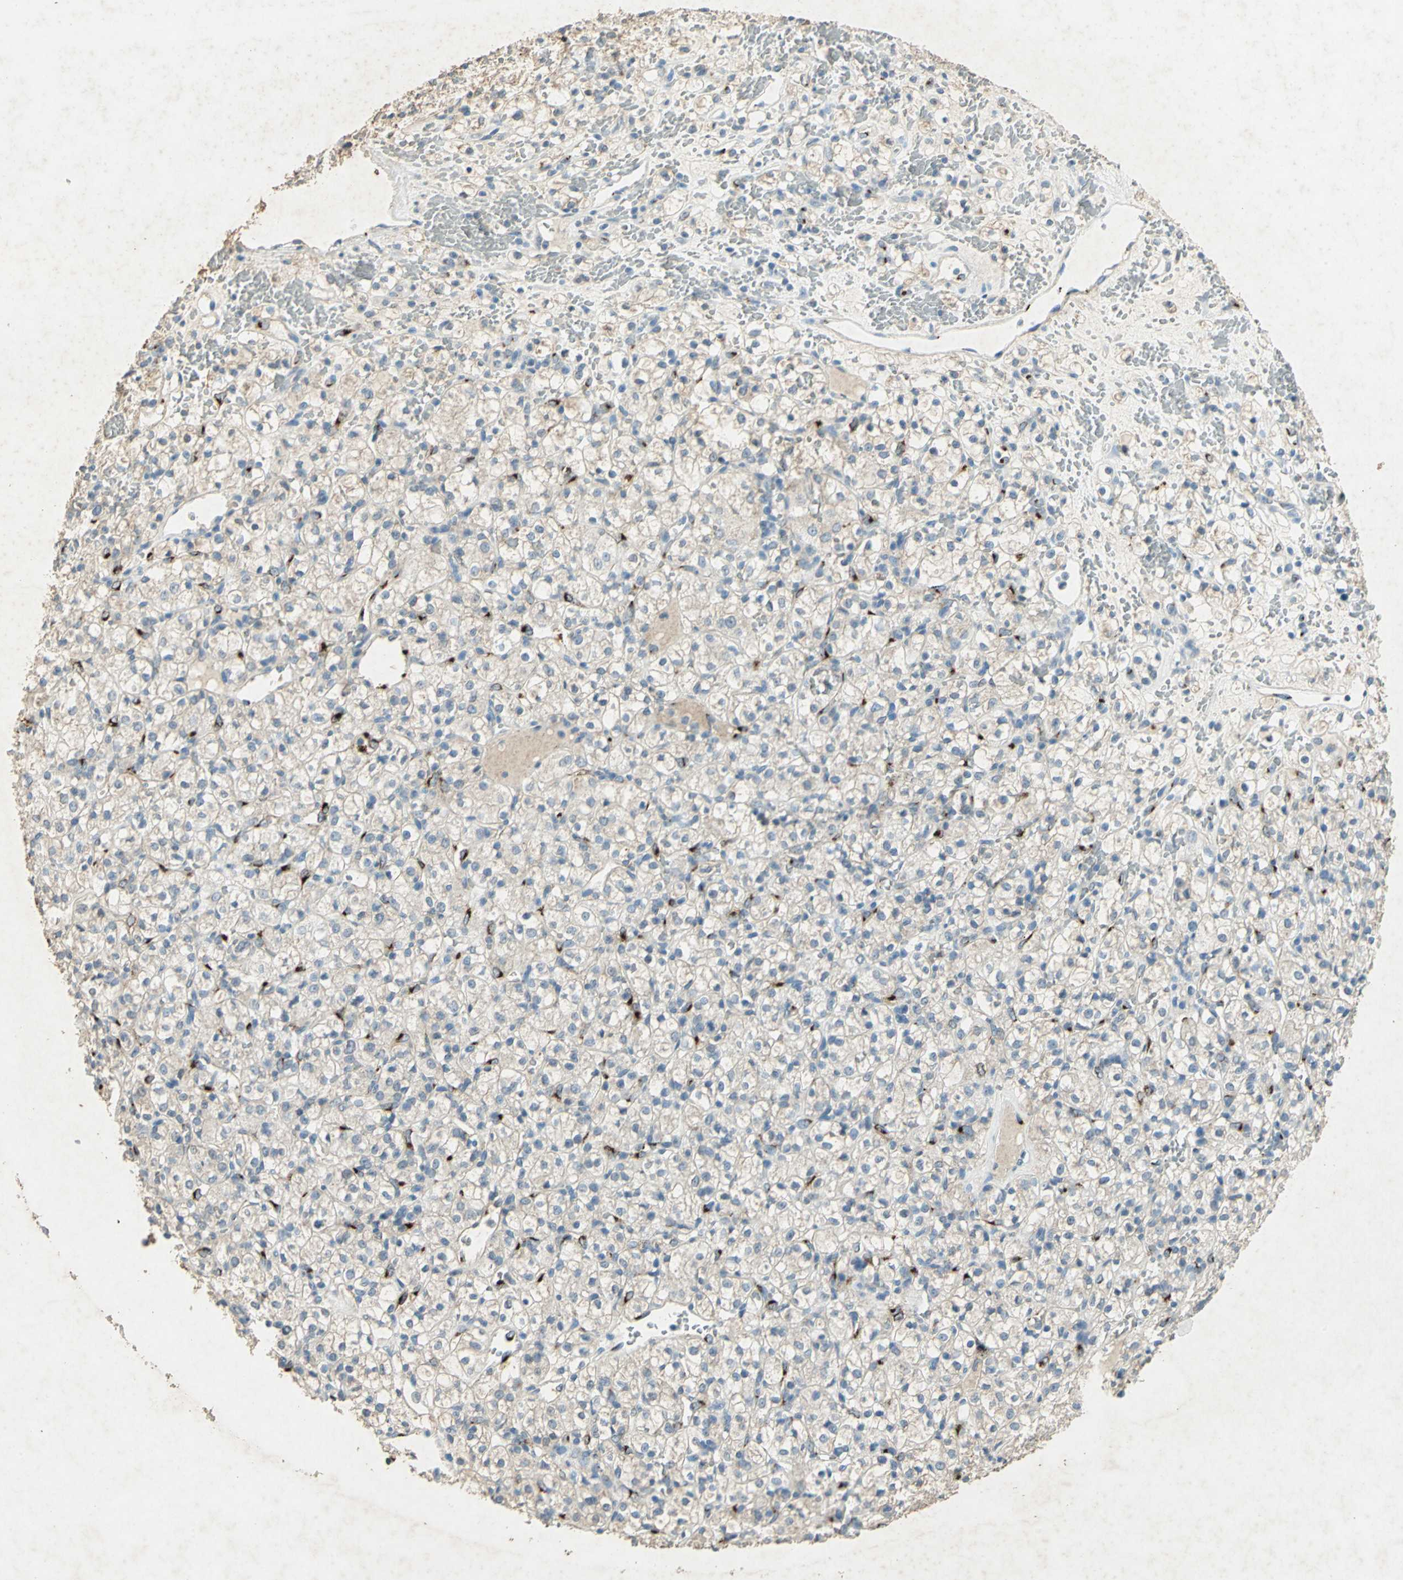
{"staining": {"intensity": "strong", "quantity": "<25%", "location": "cytoplasmic/membranous"}, "tissue": "renal cancer", "cell_type": "Tumor cells", "image_type": "cancer", "snomed": [{"axis": "morphology", "description": "Adenocarcinoma, NOS"}, {"axis": "topography", "description": "Kidney"}], "caption": "Tumor cells show strong cytoplasmic/membranous positivity in about <25% of cells in renal adenocarcinoma. (DAB IHC with brightfield microscopy, high magnification).", "gene": "CAMK2B", "patient": {"sex": "female", "age": 60}}